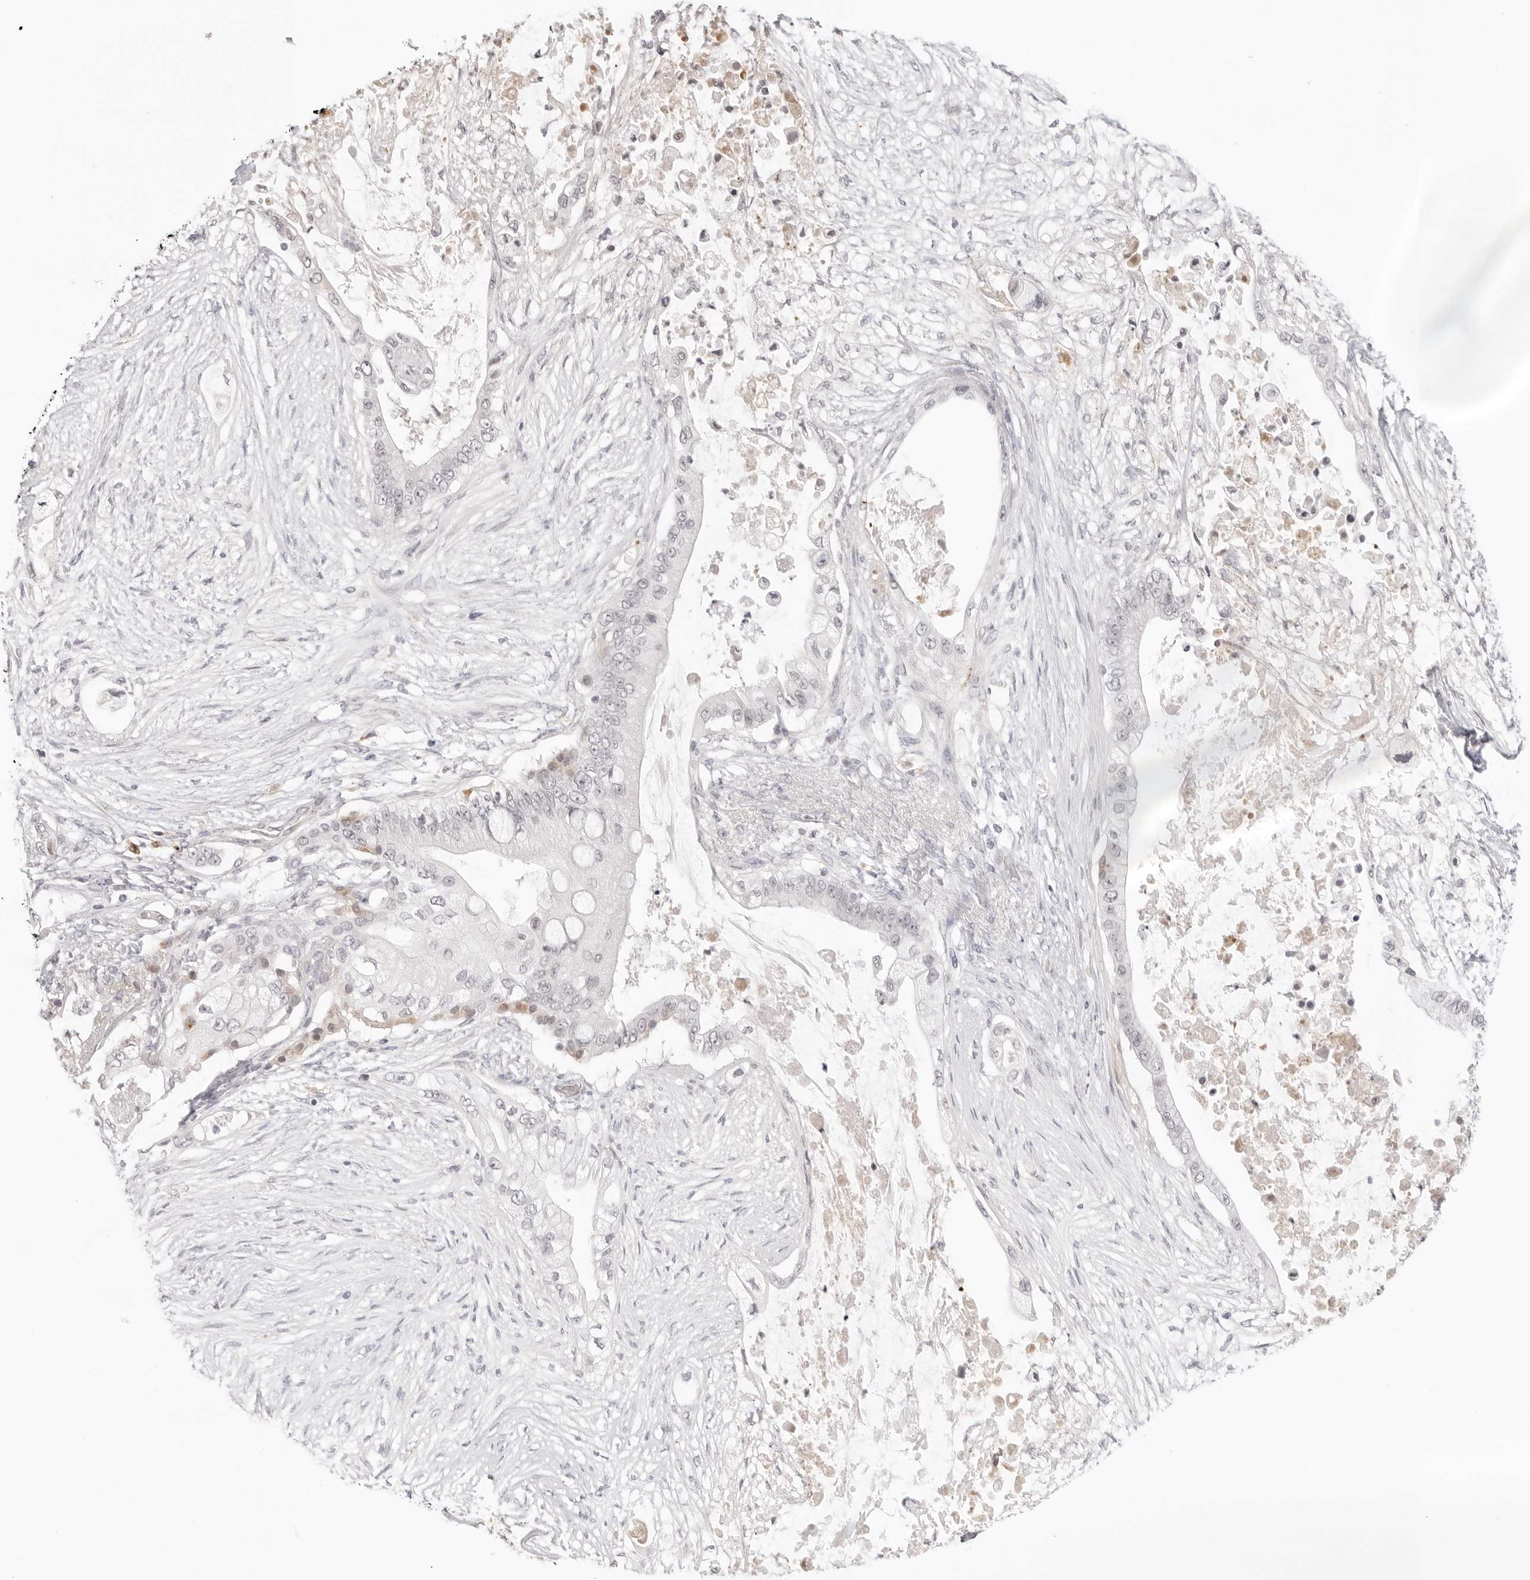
{"staining": {"intensity": "negative", "quantity": "none", "location": "none"}, "tissue": "pancreatic cancer", "cell_type": "Tumor cells", "image_type": "cancer", "snomed": [{"axis": "morphology", "description": "Adenocarcinoma, NOS"}, {"axis": "topography", "description": "Pancreas"}], "caption": "Pancreatic cancer stained for a protein using immunohistochemistry reveals no staining tumor cells.", "gene": "STRADB", "patient": {"sex": "male", "age": 53}}